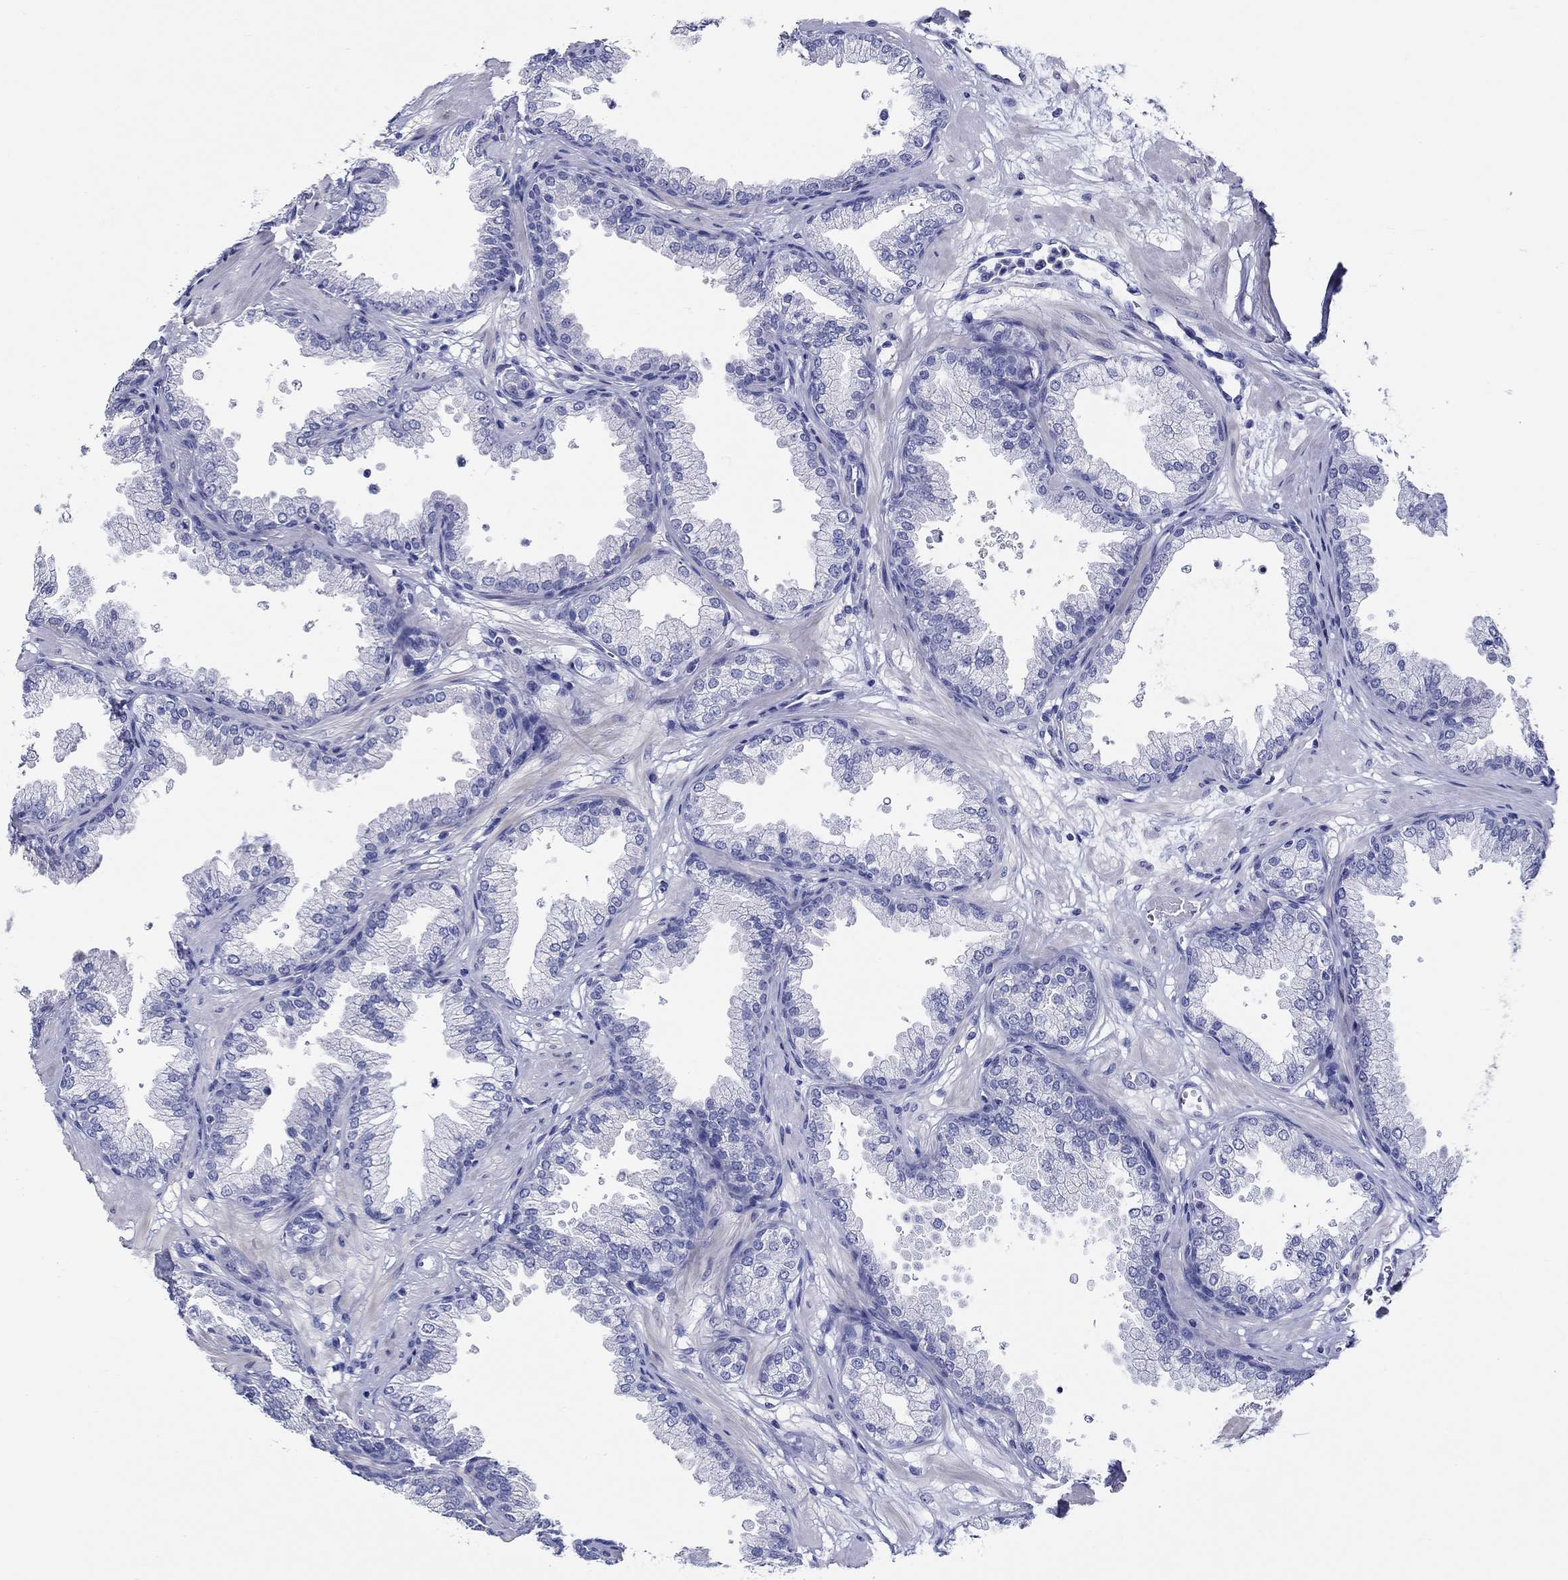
{"staining": {"intensity": "negative", "quantity": "none", "location": "none"}, "tissue": "prostate", "cell_type": "Glandular cells", "image_type": "normal", "snomed": [{"axis": "morphology", "description": "Normal tissue, NOS"}, {"axis": "topography", "description": "Prostate"}], "caption": "Immunohistochemistry (IHC) of normal prostate shows no expression in glandular cells. (DAB immunohistochemistry (IHC) with hematoxylin counter stain).", "gene": "CRYGS", "patient": {"sex": "male", "age": 37}}